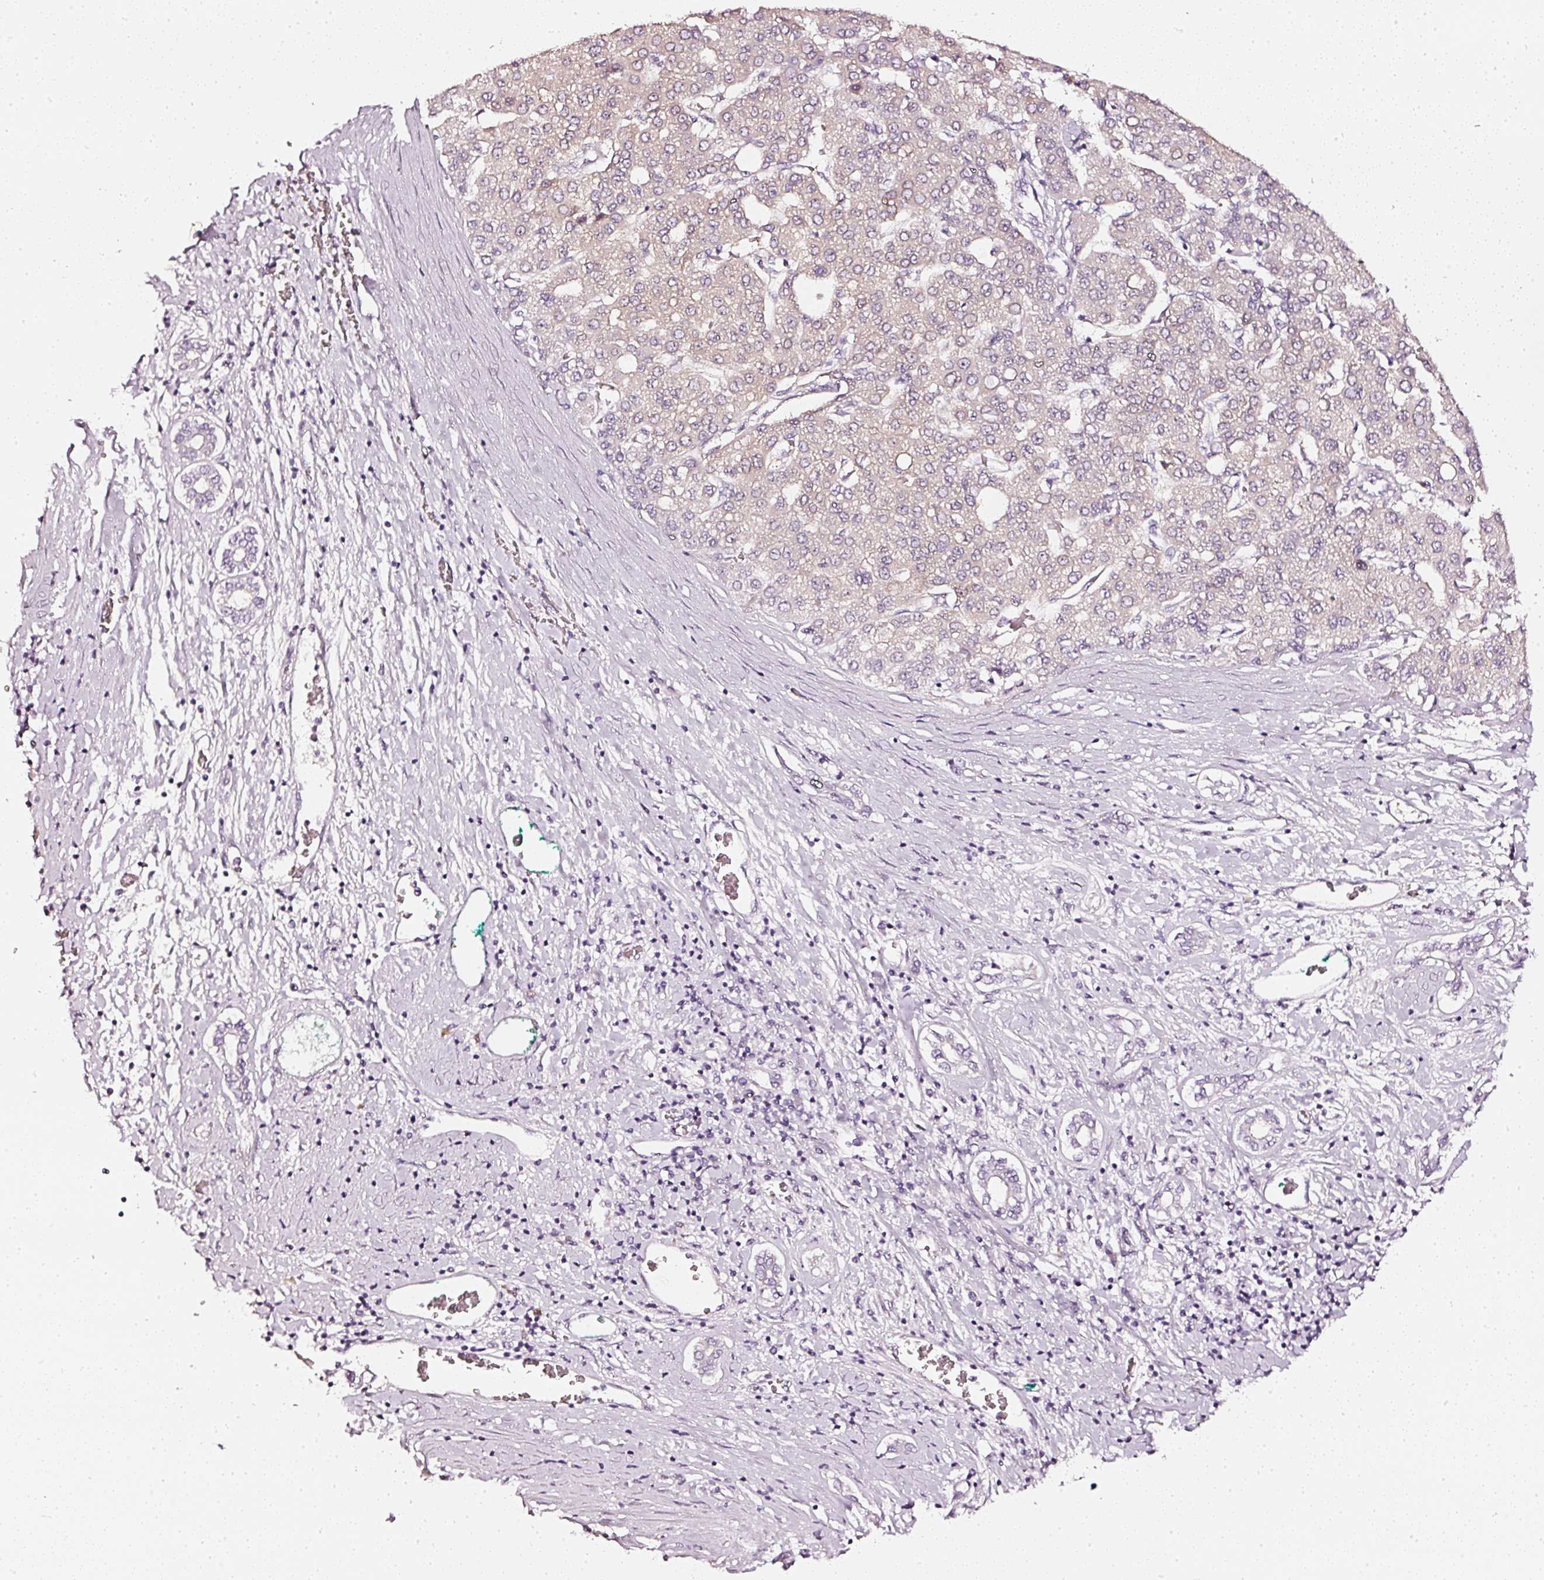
{"staining": {"intensity": "weak", "quantity": "<25%", "location": "cytoplasmic/membranous"}, "tissue": "liver cancer", "cell_type": "Tumor cells", "image_type": "cancer", "snomed": [{"axis": "morphology", "description": "Carcinoma, Hepatocellular, NOS"}, {"axis": "topography", "description": "Liver"}], "caption": "Micrograph shows no significant protein positivity in tumor cells of liver cancer. The staining is performed using DAB (3,3'-diaminobenzidine) brown chromogen with nuclei counter-stained in using hematoxylin.", "gene": "CNP", "patient": {"sex": "male", "age": 65}}